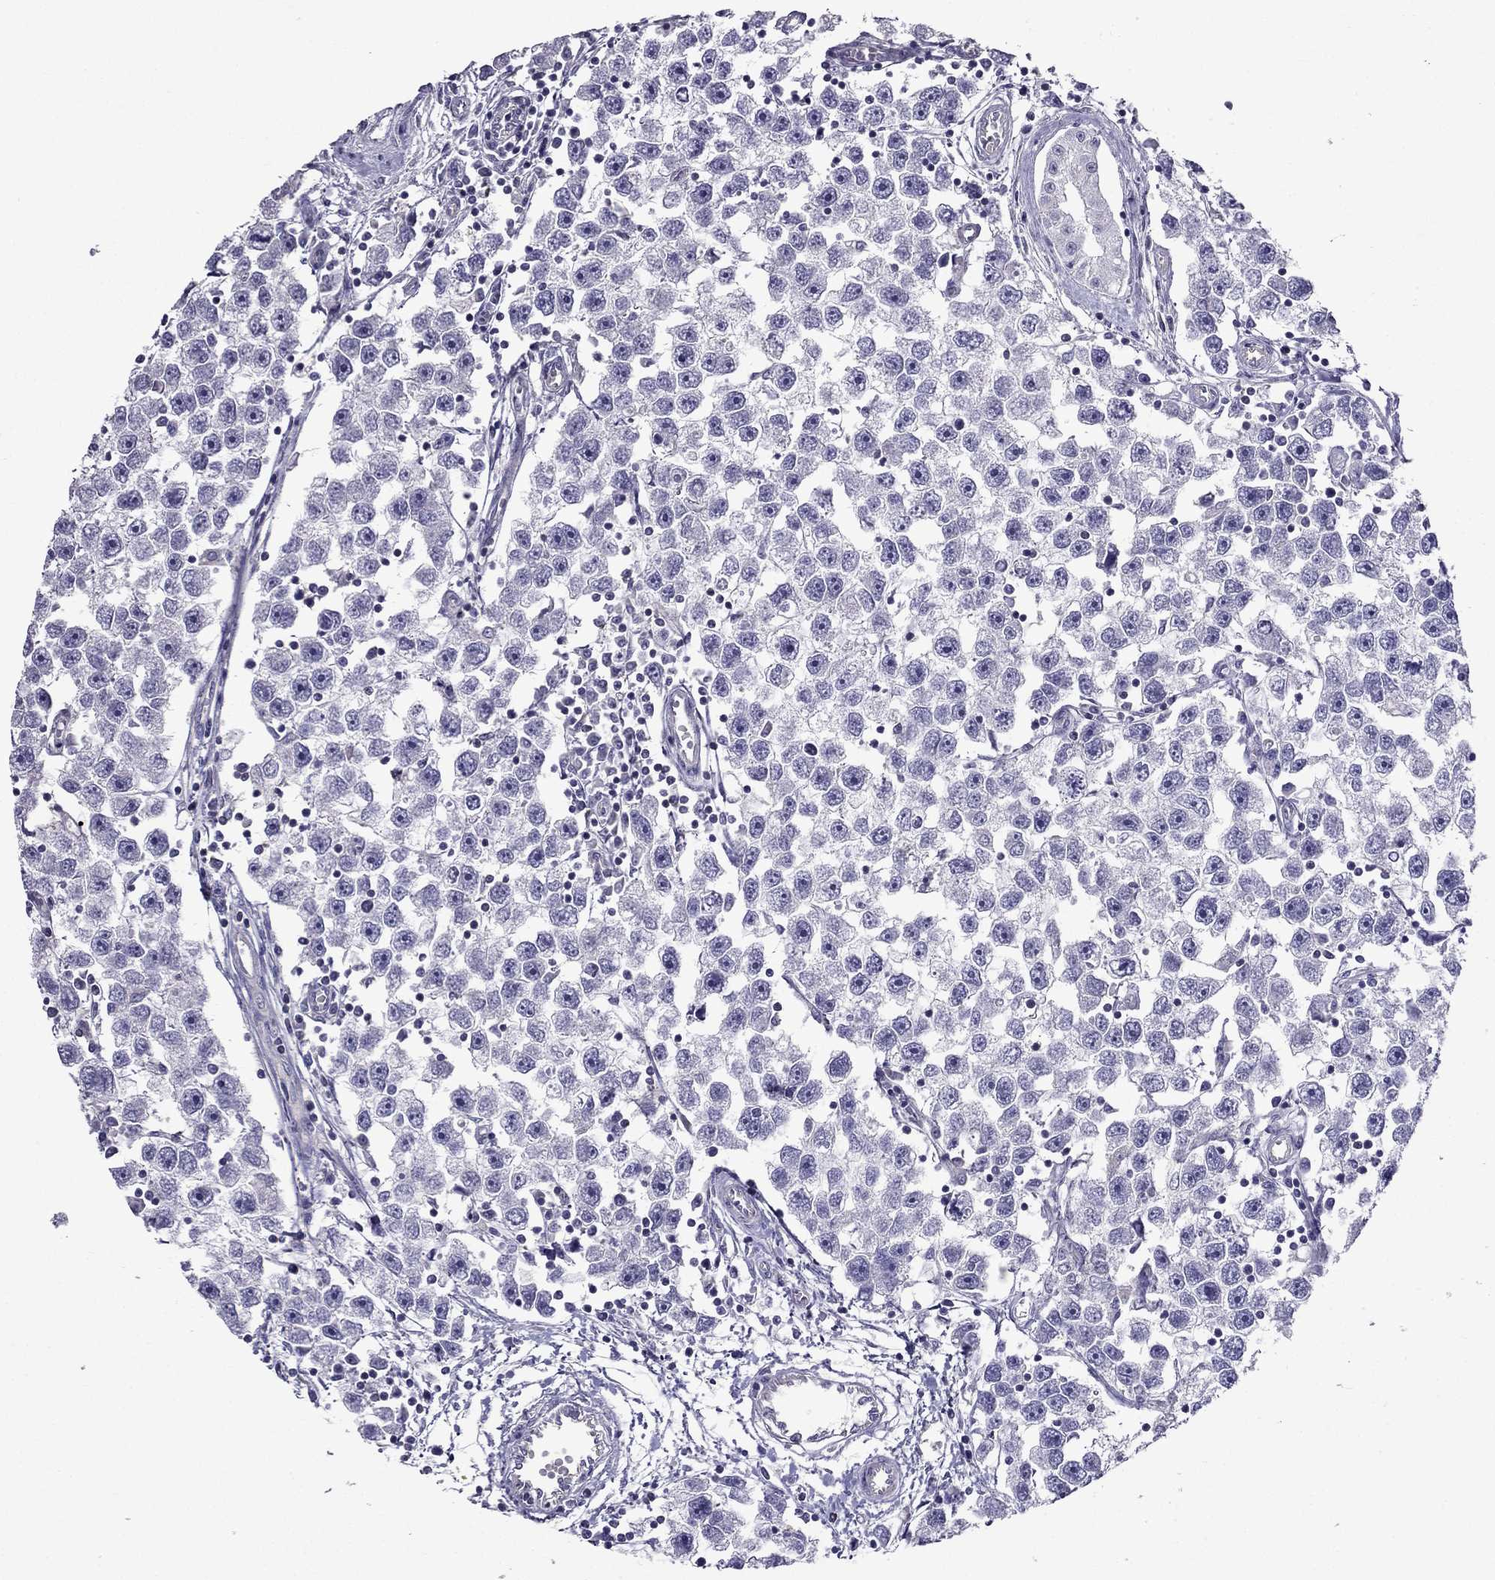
{"staining": {"intensity": "negative", "quantity": "none", "location": "none"}, "tissue": "testis cancer", "cell_type": "Tumor cells", "image_type": "cancer", "snomed": [{"axis": "morphology", "description": "Seminoma, NOS"}, {"axis": "topography", "description": "Testis"}], "caption": "A photomicrograph of human testis cancer is negative for staining in tumor cells.", "gene": "AAK1", "patient": {"sex": "male", "age": 30}}